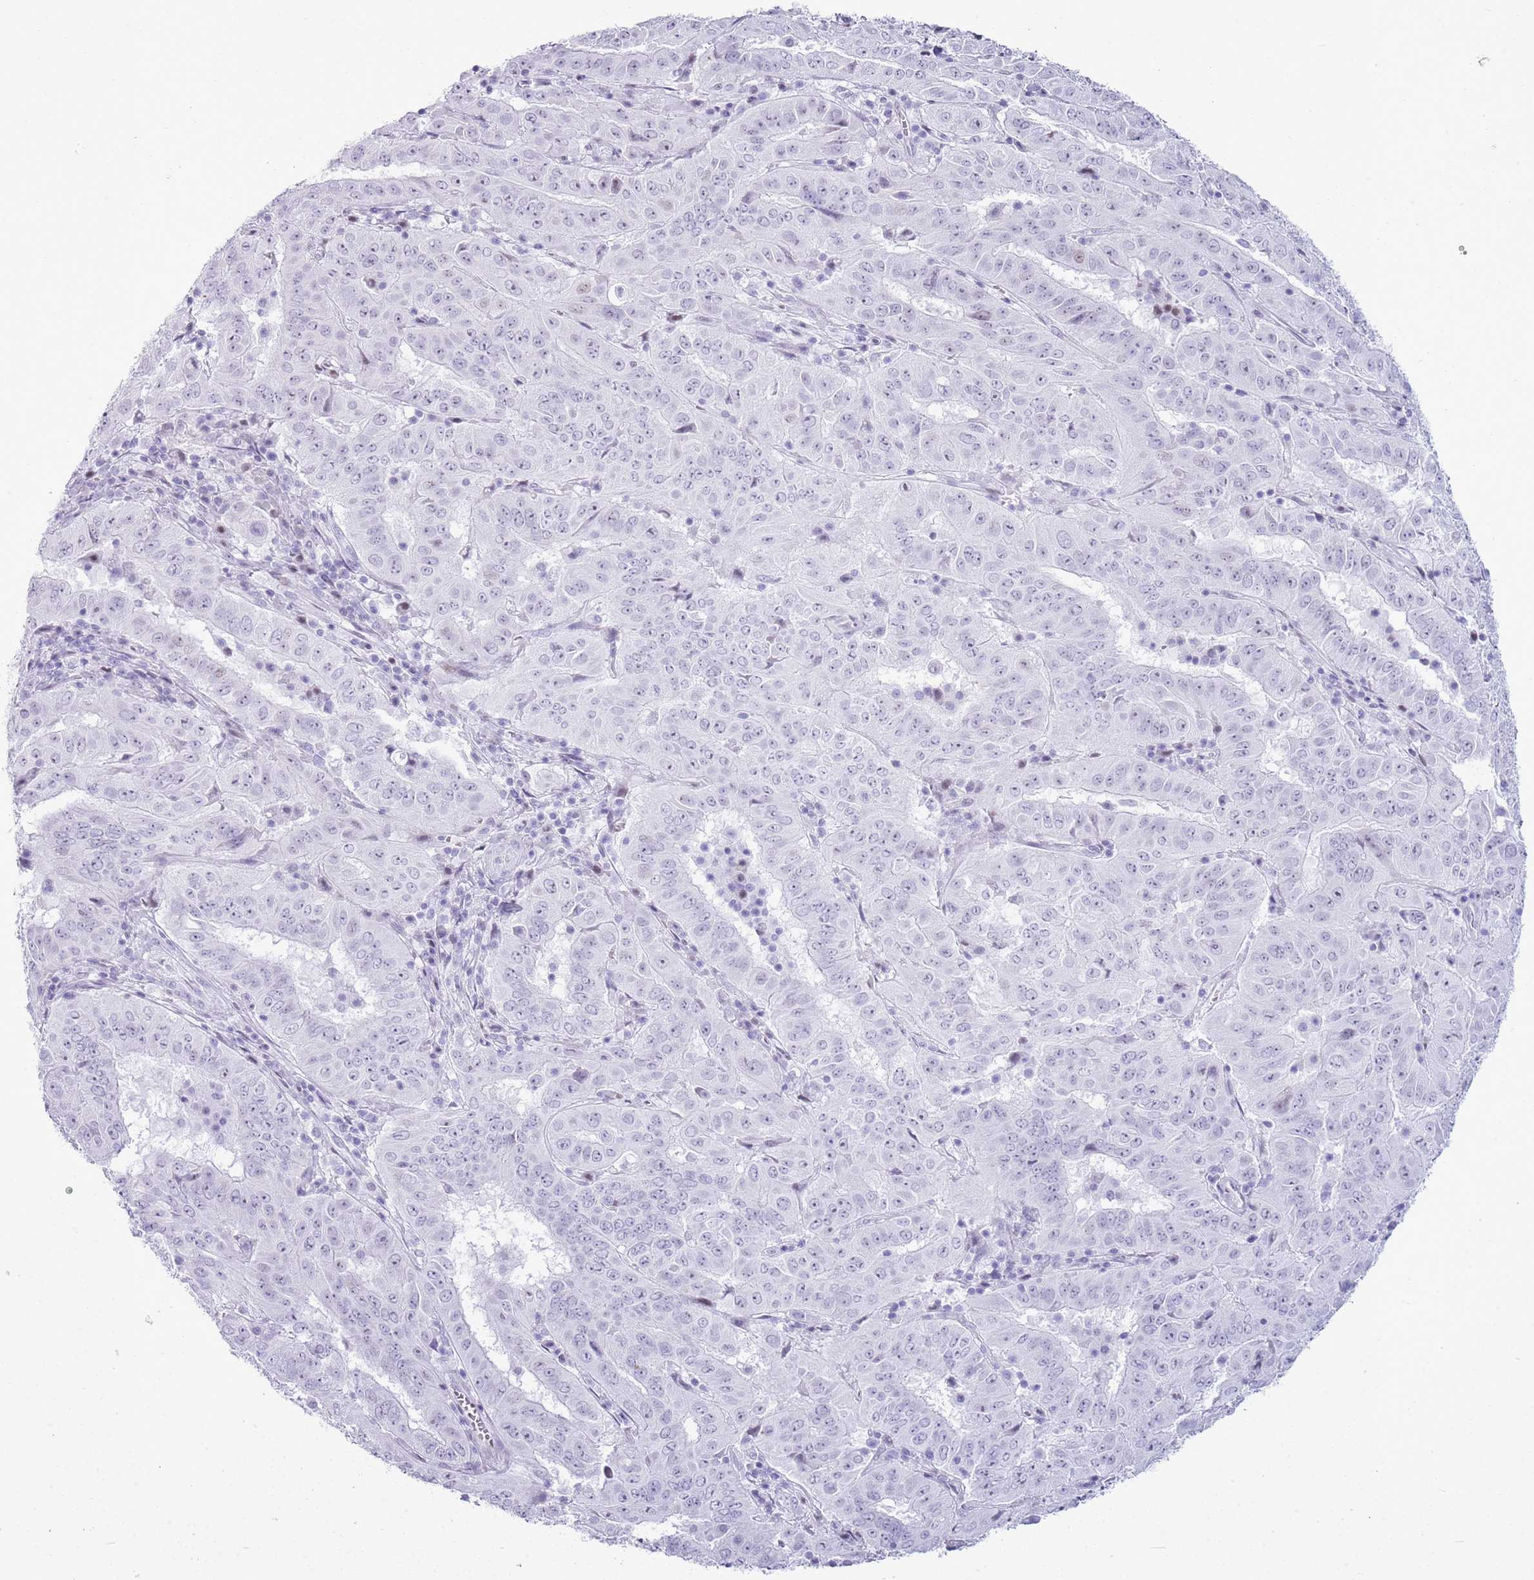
{"staining": {"intensity": "negative", "quantity": "none", "location": "none"}, "tissue": "pancreatic cancer", "cell_type": "Tumor cells", "image_type": "cancer", "snomed": [{"axis": "morphology", "description": "Adenocarcinoma, NOS"}, {"axis": "topography", "description": "Pancreas"}], "caption": "Pancreatic cancer stained for a protein using immunohistochemistry shows no positivity tumor cells.", "gene": "ASIP", "patient": {"sex": "male", "age": 63}}